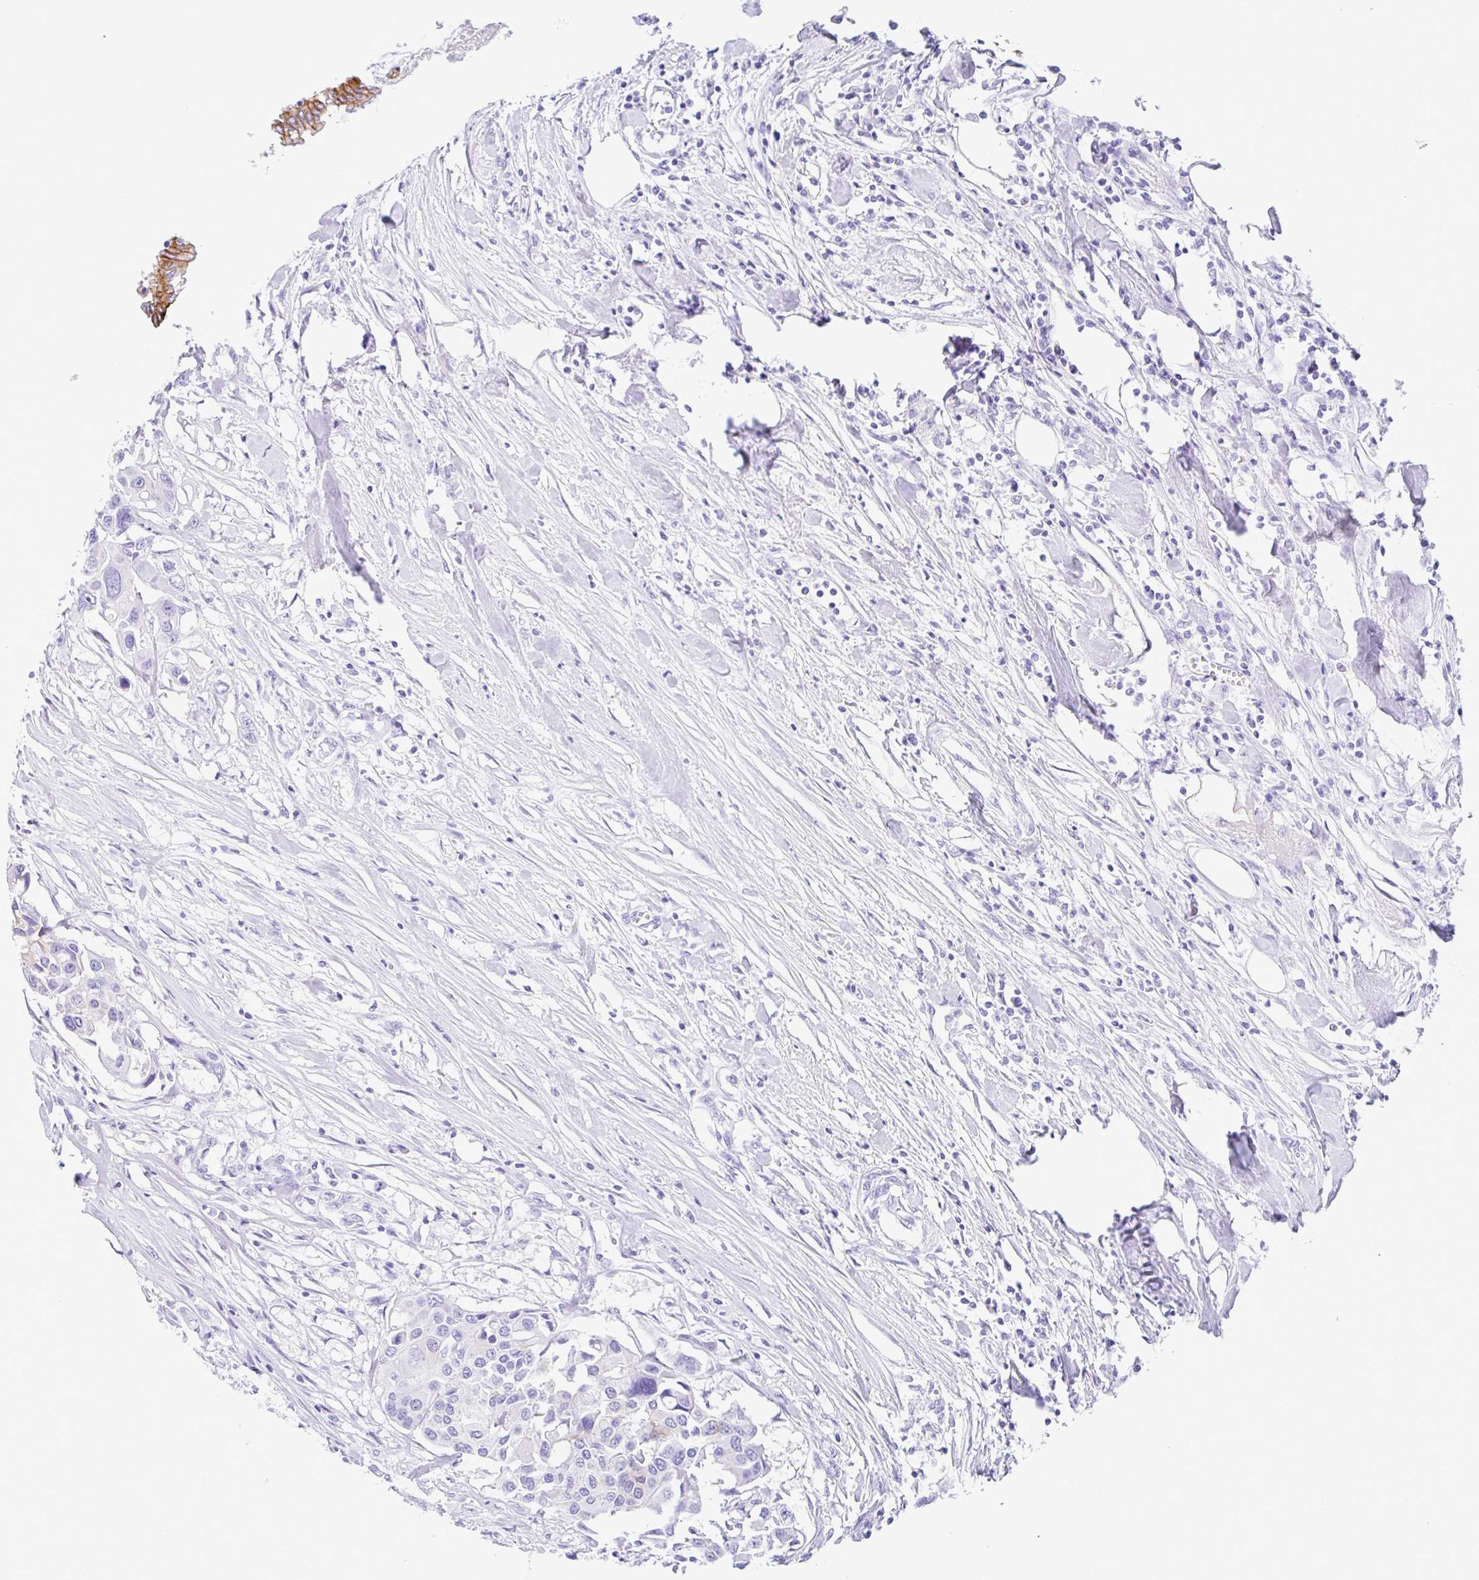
{"staining": {"intensity": "negative", "quantity": "none", "location": "none"}, "tissue": "colorectal cancer", "cell_type": "Tumor cells", "image_type": "cancer", "snomed": [{"axis": "morphology", "description": "Adenocarcinoma, NOS"}, {"axis": "topography", "description": "Colon"}], "caption": "Human colorectal cancer stained for a protein using immunohistochemistry (IHC) shows no staining in tumor cells.", "gene": "RRM2", "patient": {"sex": "male", "age": 77}}